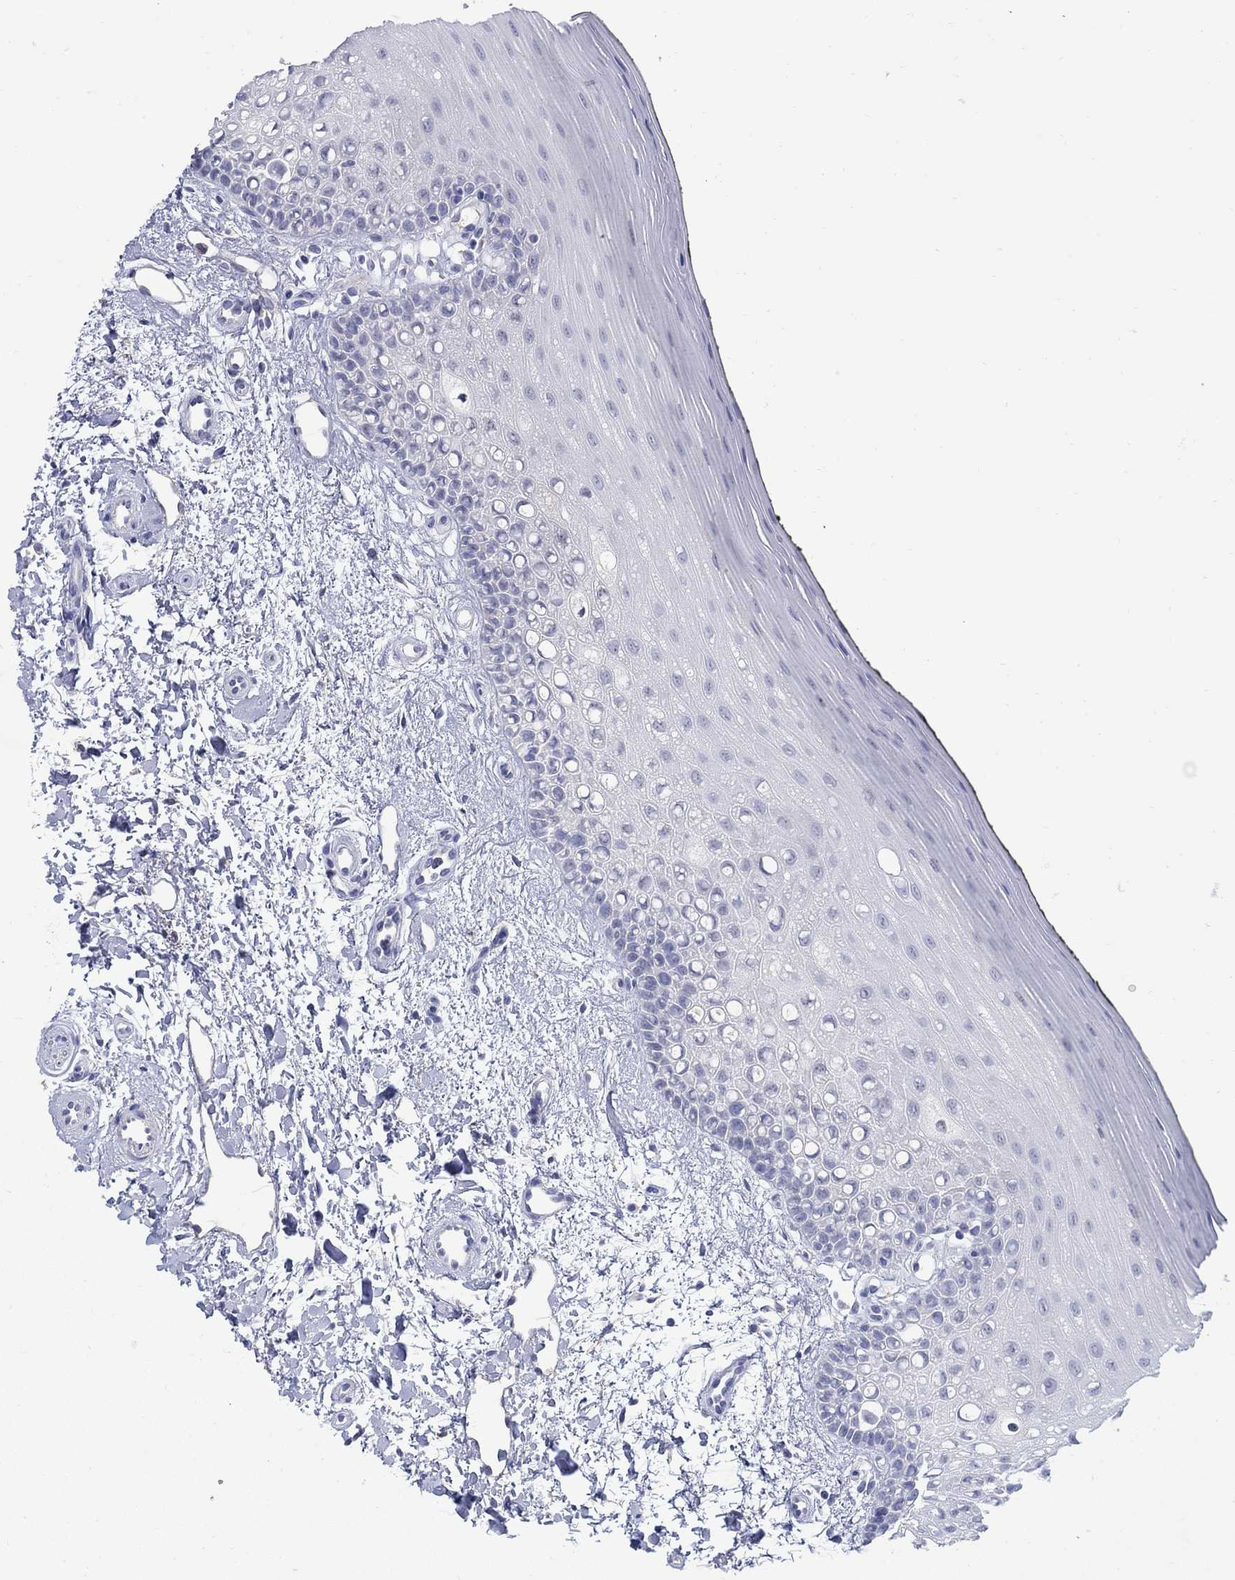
{"staining": {"intensity": "negative", "quantity": "none", "location": "none"}, "tissue": "oral mucosa", "cell_type": "Squamous epithelial cells", "image_type": "normal", "snomed": [{"axis": "morphology", "description": "Normal tissue, NOS"}, {"axis": "topography", "description": "Oral tissue"}], "caption": "Oral mucosa stained for a protein using immunohistochemistry shows no positivity squamous epithelial cells.", "gene": "REEP2", "patient": {"sex": "female", "age": 78}}